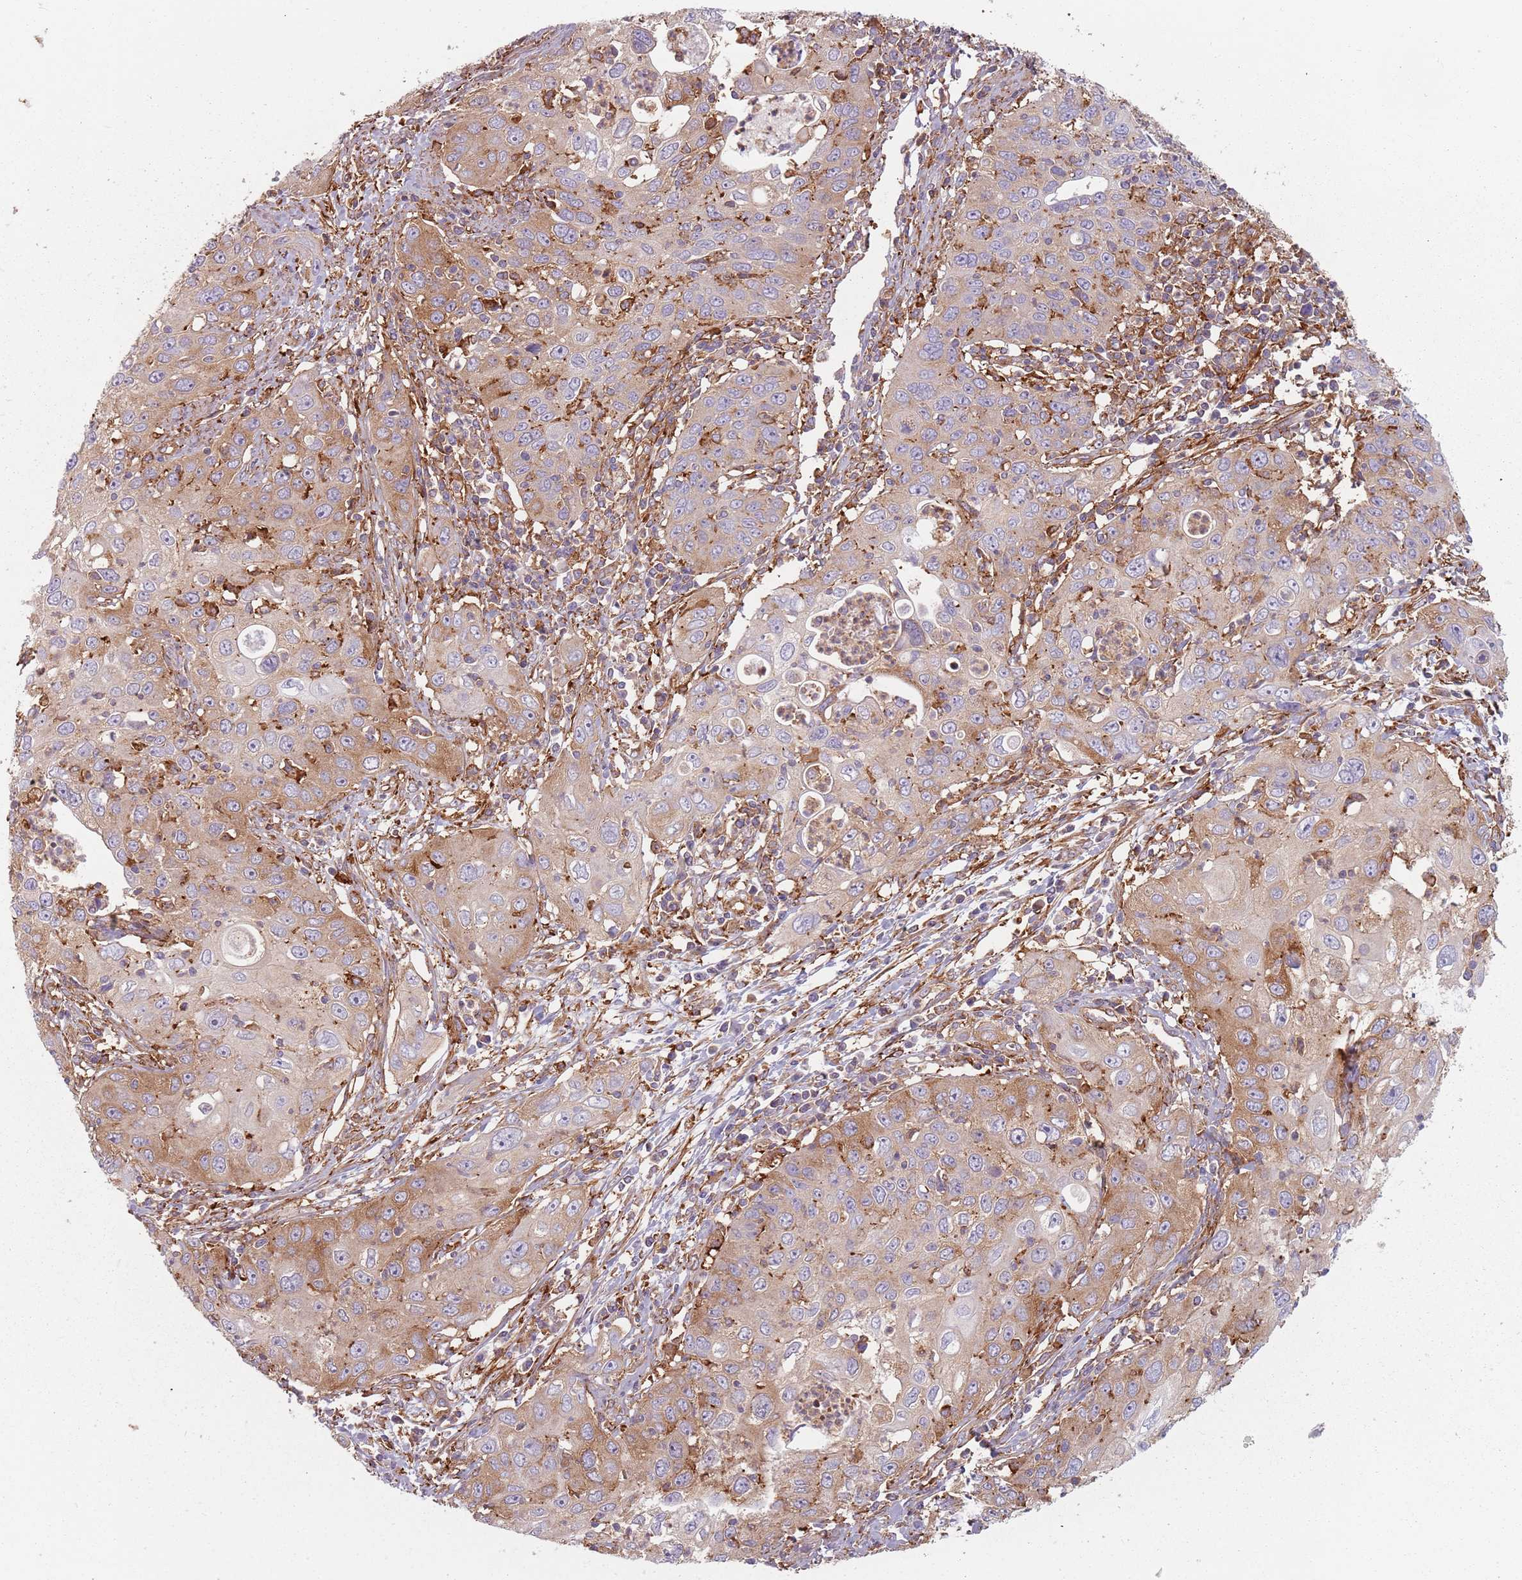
{"staining": {"intensity": "moderate", "quantity": "25%-75%", "location": "cytoplasmic/membranous"}, "tissue": "cervical cancer", "cell_type": "Tumor cells", "image_type": "cancer", "snomed": [{"axis": "morphology", "description": "Squamous cell carcinoma, NOS"}, {"axis": "topography", "description": "Cervix"}], "caption": "Immunohistochemical staining of human cervical cancer (squamous cell carcinoma) demonstrates moderate cytoplasmic/membranous protein expression in approximately 25%-75% of tumor cells. (IHC, brightfield microscopy, high magnification).", "gene": "TPD52L2", "patient": {"sex": "female", "age": 36}}